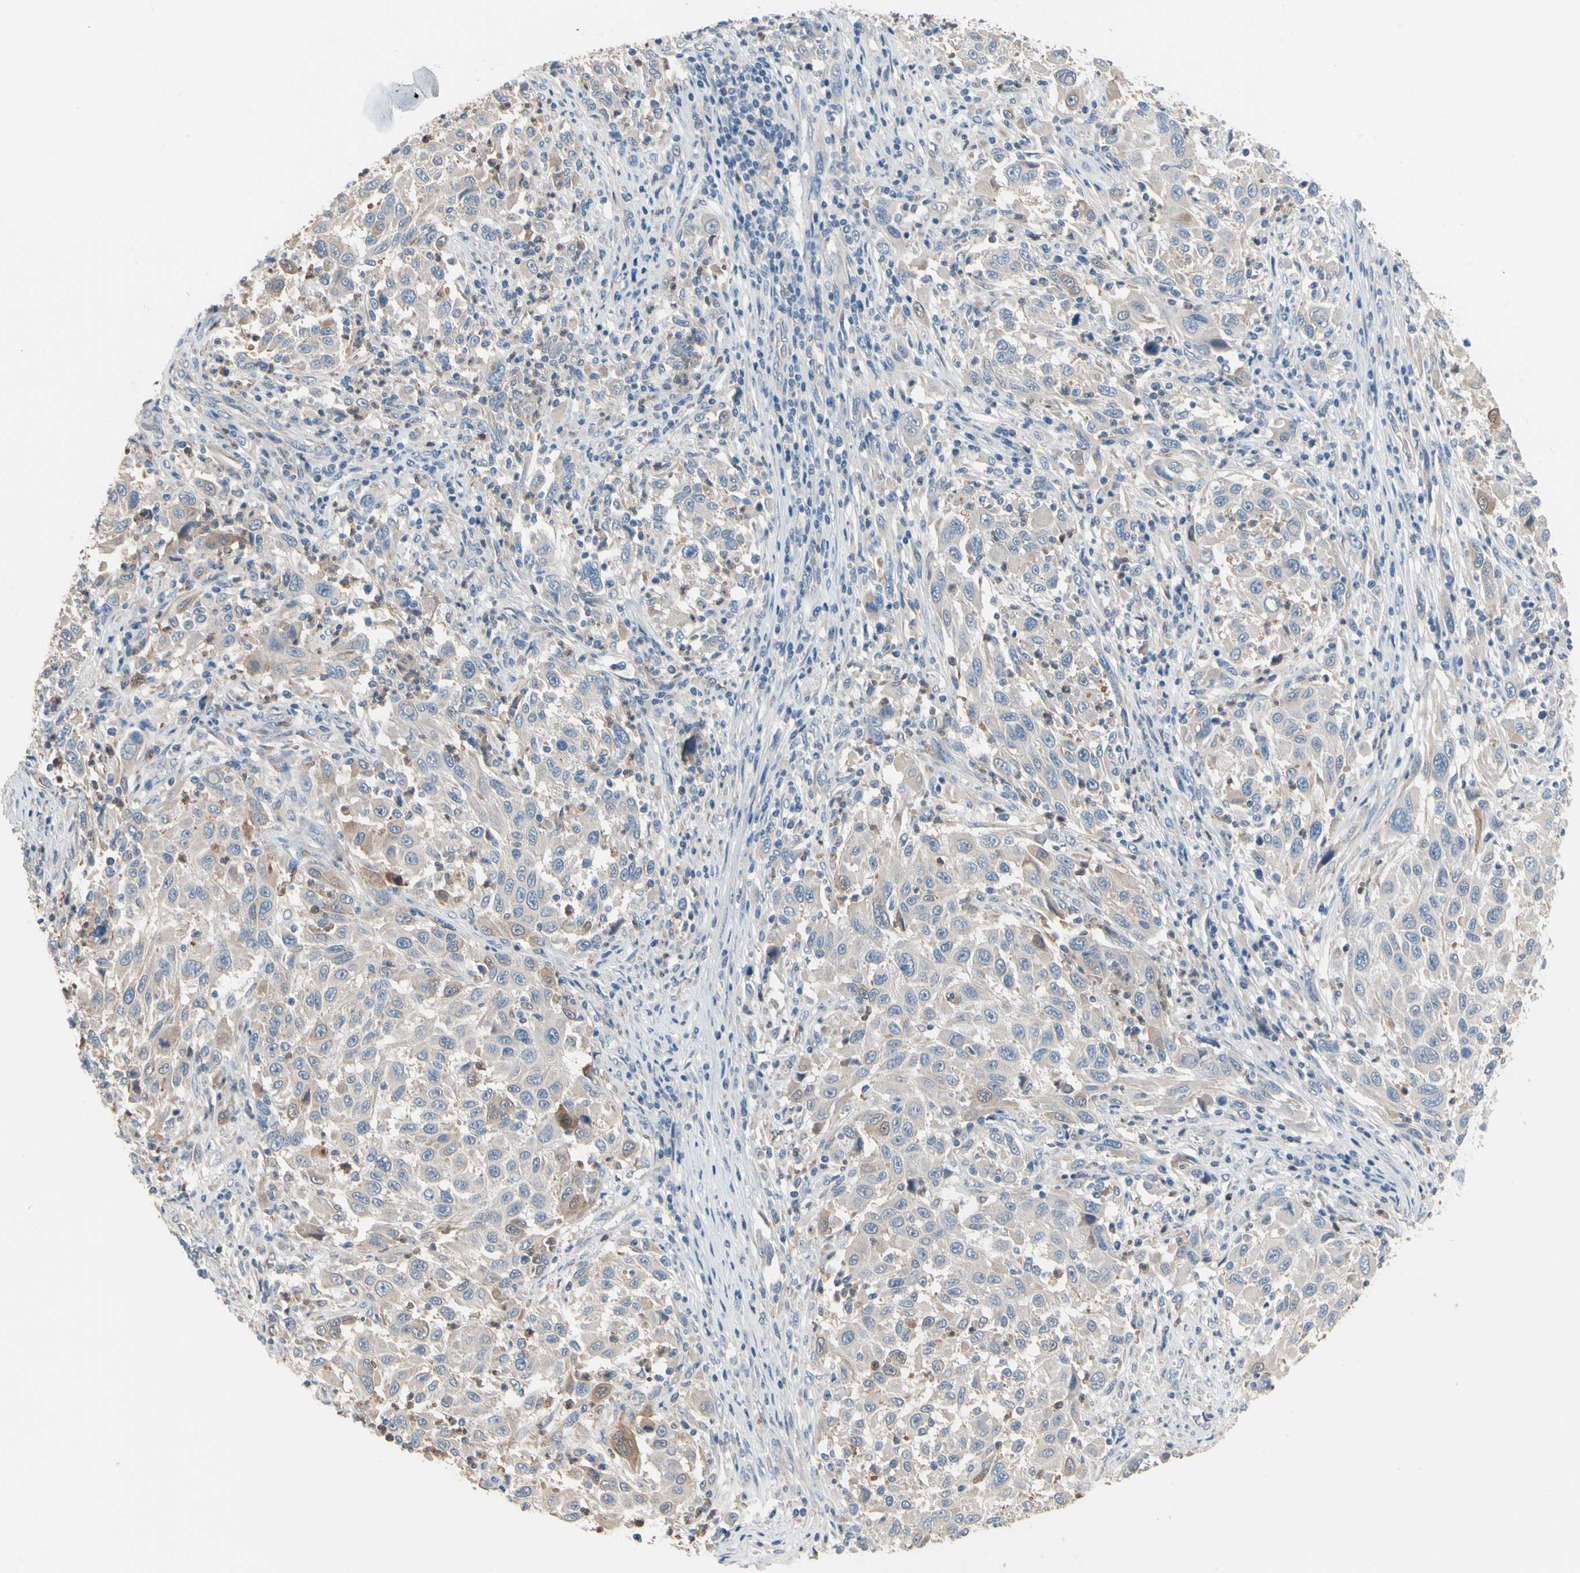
{"staining": {"intensity": "weak", "quantity": "<25%", "location": "cytoplasmic/membranous"}, "tissue": "melanoma", "cell_type": "Tumor cells", "image_type": "cancer", "snomed": [{"axis": "morphology", "description": "Malignant melanoma, Metastatic site"}, {"axis": "topography", "description": "Lymph node"}], "caption": "High magnification brightfield microscopy of melanoma stained with DAB (3,3'-diaminobenzidine) (brown) and counterstained with hematoxylin (blue): tumor cells show no significant staining. The staining was performed using DAB to visualize the protein expression in brown, while the nuclei were stained in blue with hematoxylin (Magnification: 20x).", "gene": "BBOX1", "patient": {"sex": "male", "age": 61}}